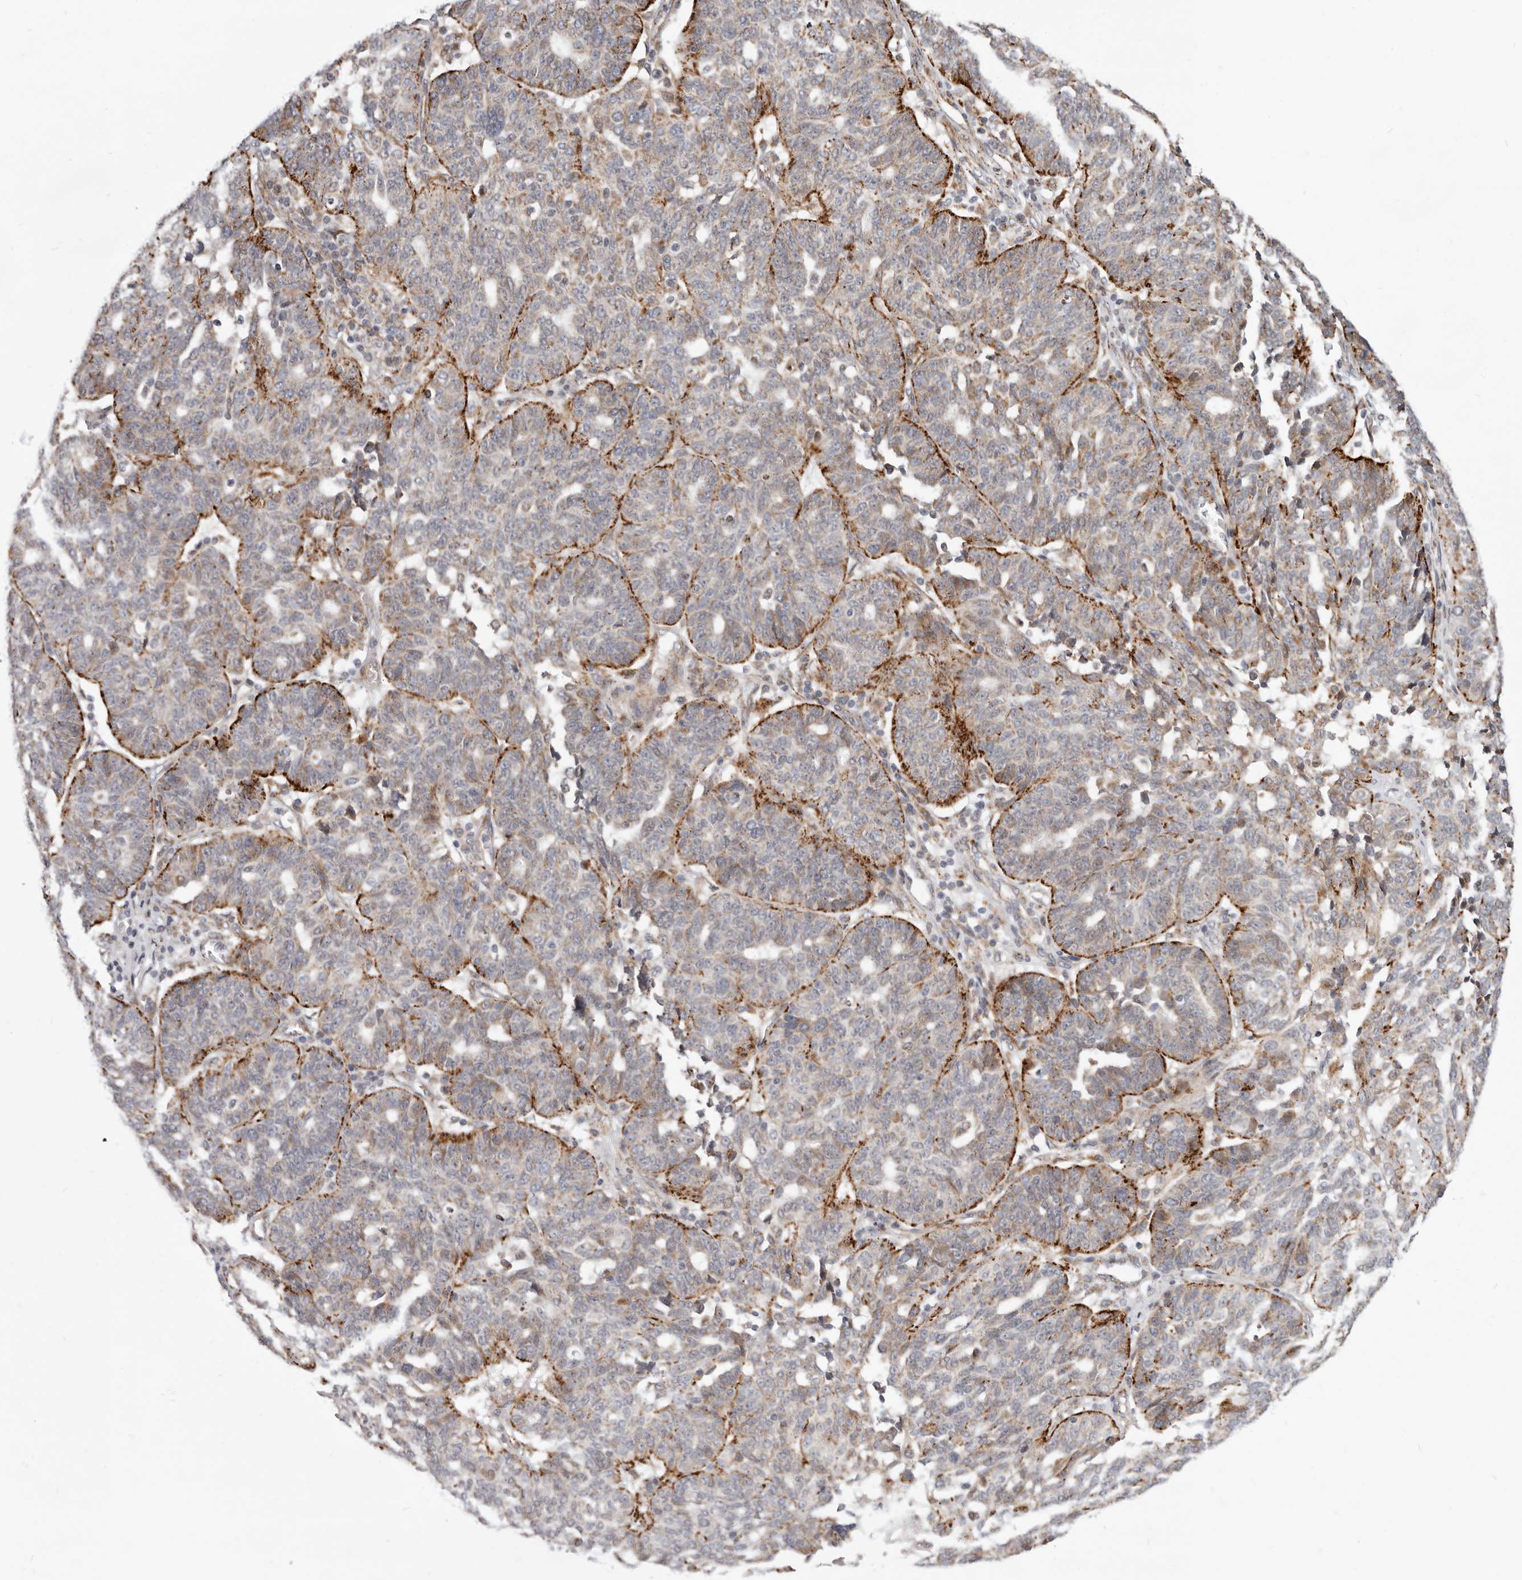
{"staining": {"intensity": "moderate", "quantity": "25%-75%", "location": "cytoplasmic/membranous"}, "tissue": "ovarian cancer", "cell_type": "Tumor cells", "image_type": "cancer", "snomed": [{"axis": "morphology", "description": "Cystadenocarcinoma, serous, NOS"}, {"axis": "topography", "description": "Ovary"}], "caption": "Ovarian cancer stained with a protein marker displays moderate staining in tumor cells.", "gene": "TOR3A", "patient": {"sex": "female", "age": 59}}